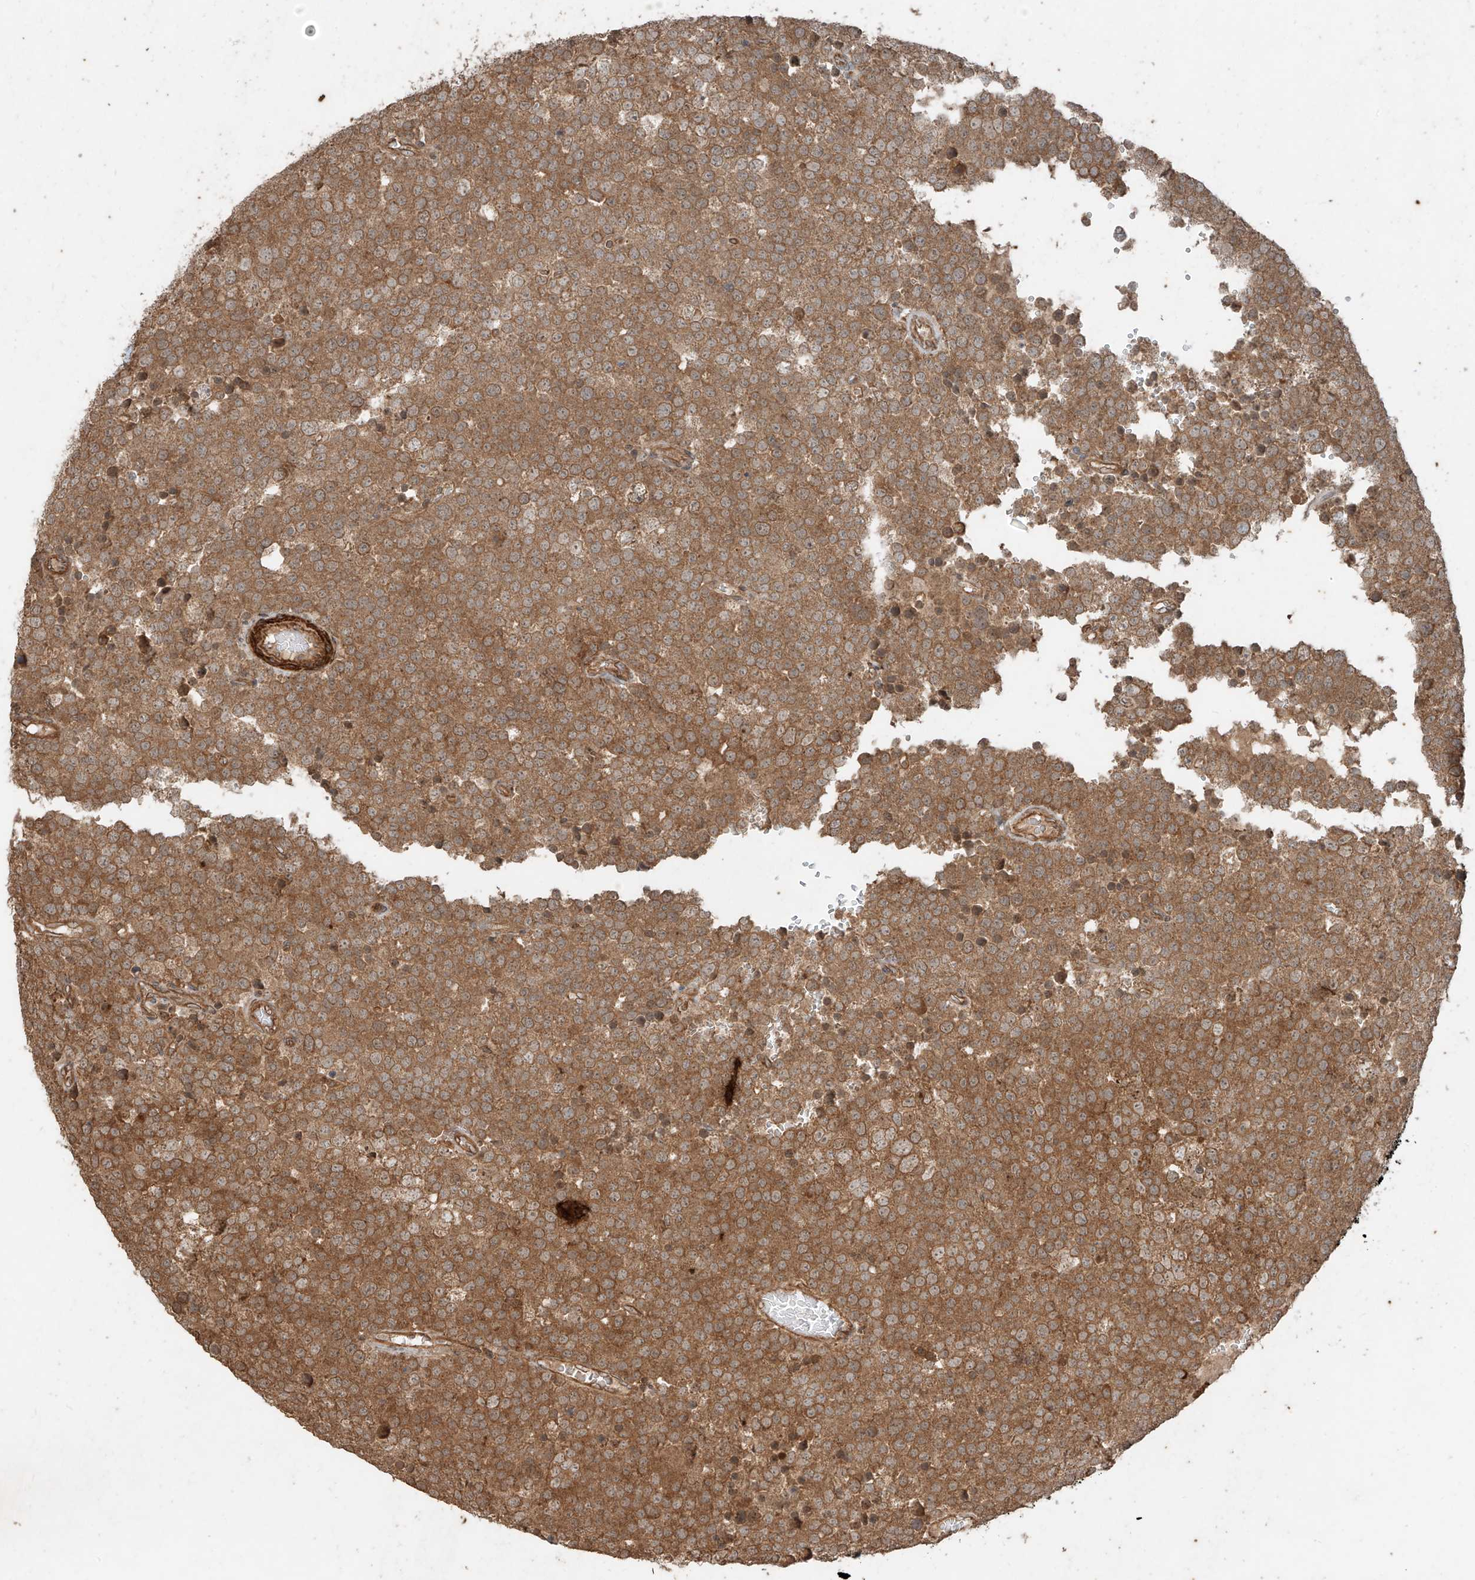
{"staining": {"intensity": "moderate", "quantity": ">75%", "location": "cytoplasmic/membranous"}, "tissue": "testis cancer", "cell_type": "Tumor cells", "image_type": "cancer", "snomed": [{"axis": "morphology", "description": "Seminoma, NOS"}, {"axis": "topography", "description": "Testis"}], "caption": "Brown immunohistochemical staining in human testis cancer (seminoma) shows moderate cytoplasmic/membranous expression in approximately >75% of tumor cells.", "gene": "ANKZF1", "patient": {"sex": "male", "age": 71}}